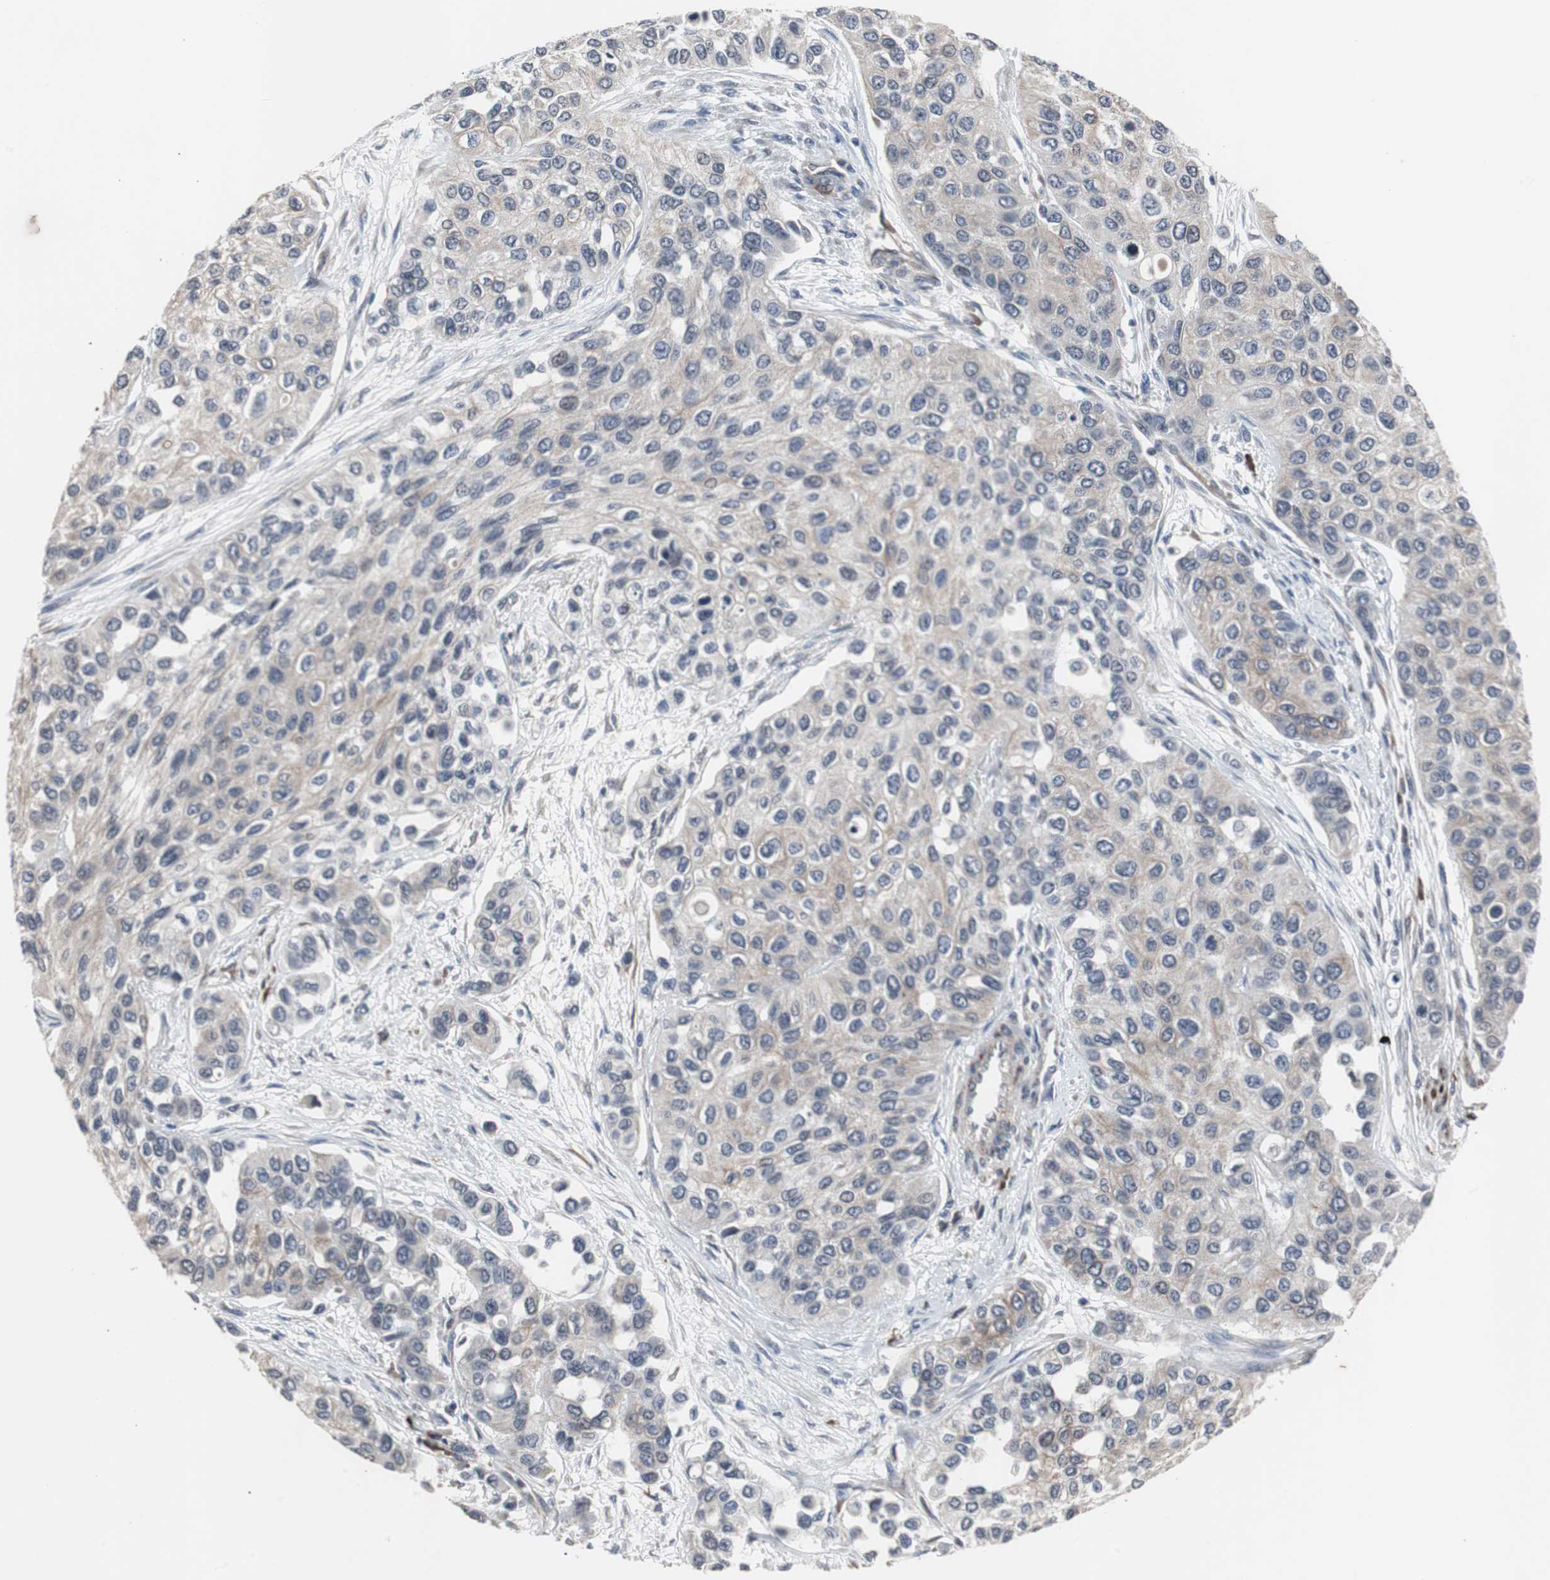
{"staining": {"intensity": "weak", "quantity": ">75%", "location": "cytoplasmic/membranous"}, "tissue": "urothelial cancer", "cell_type": "Tumor cells", "image_type": "cancer", "snomed": [{"axis": "morphology", "description": "Urothelial carcinoma, High grade"}, {"axis": "topography", "description": "Urinary bladder"}], "caption": "Immunohistochemistry of high-grade urothelial carcinoma exhibits low levels of weak cytoplasmic/membranous expression in approximately >75% of tumor cells.", "gene": "CRADD", "patient": {"sex": "female", "age": 56}}